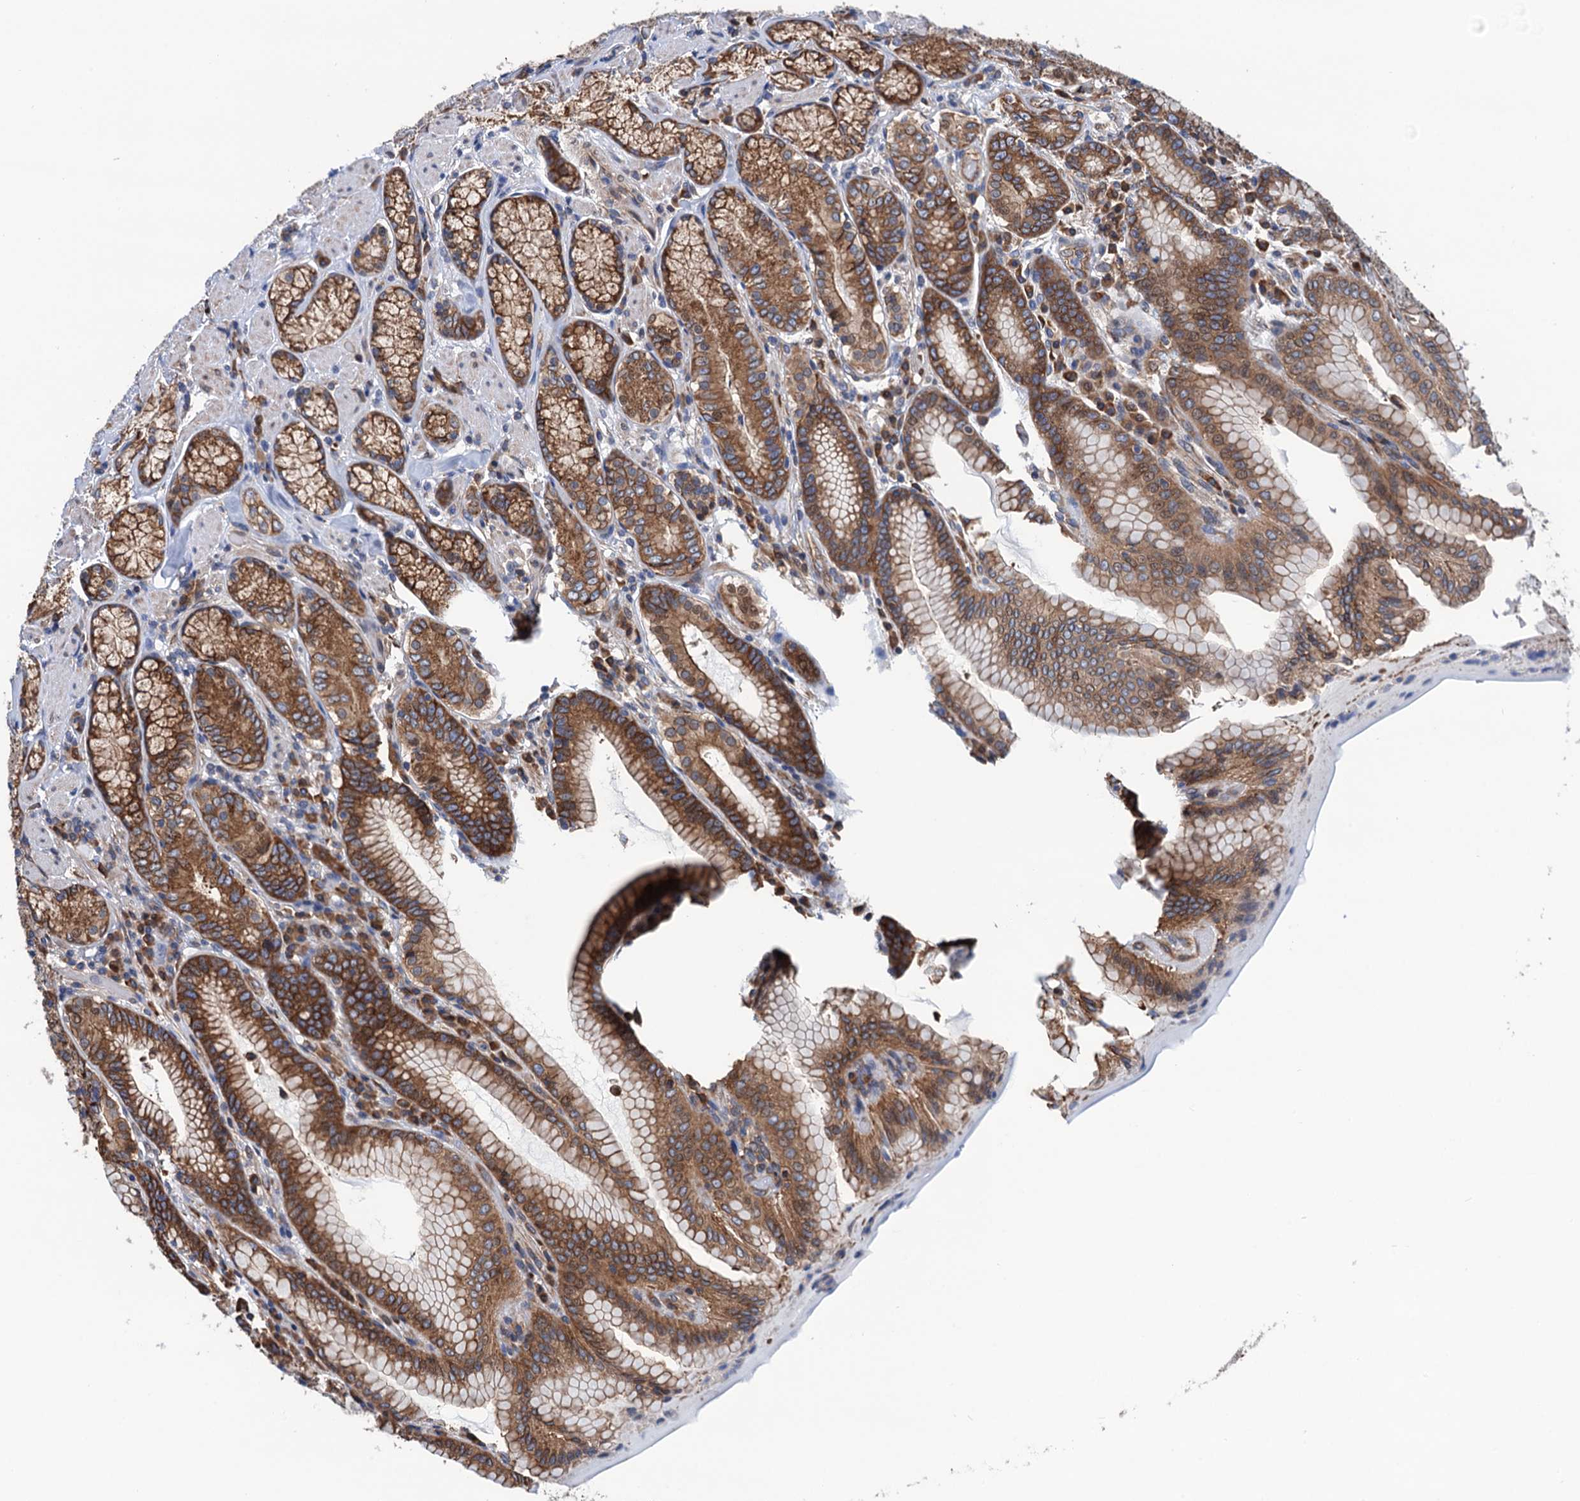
{"staining": {"intensity": "moderate", "quantity": ">75%", "location": "cytoplasmic/membranous"}, "tissue": "stomach", "cell_type": "Glandular cells", "image_type": "normal", "snomed": [{"axis": "morphology", "description": "Normal tissue, NOS"}, {"axis": "topography", "description": "Stomach, upper"}, {"axis": "topography", "description": "Stomach, lower"}], "caption": "Moderate cytoplasmic/membranous protein expression is identified in approximately >75% of glandular cells in stomach.", "gene": "SLC12A7", "patient": {"sex": "female", "age": 76}}